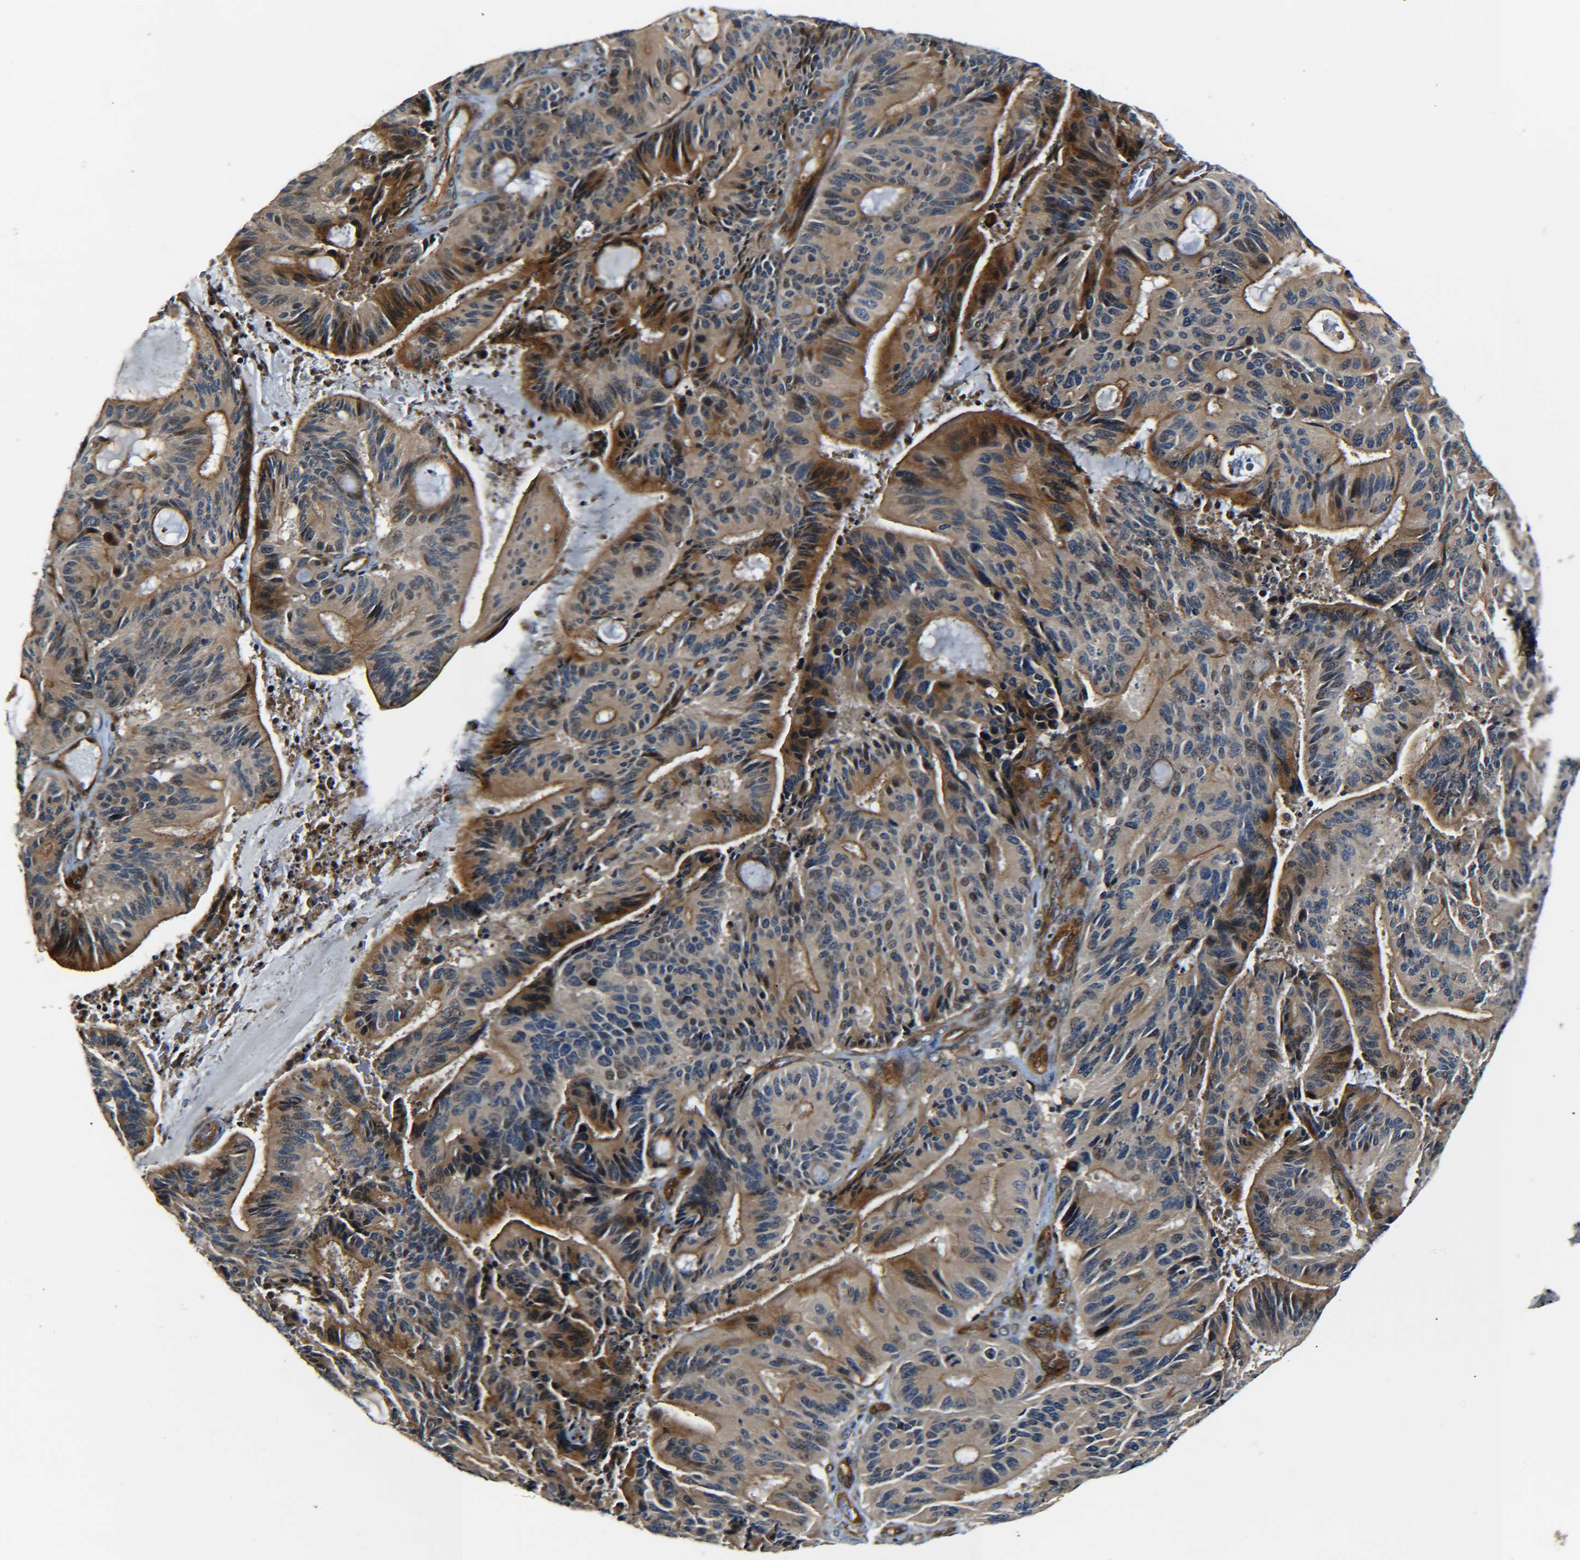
{"staining": {"intensity": "moderate", "quantity": ">75%", "location": "cytoplasmic/membranous"}, "tissue": "liver cancer", "cell_type": "Tumor cells", "image_type": "cancer", "snomed": [{"axis": "morphology", "description": "Cholangiocarcinoma"}, {"axis": "topography", "description": "Liver"}], "caption": "Immunohistochemistry staining of liver cholangiocarcinoma, which exhibits medium levels of moderate cytoplasmic/membranous staining in about >75% of tumor cells indicating moderate cytoplasmic/membranous protein staining. The staining was performed using DAB (3,3'-diaminobenzidine) (brown) for protein detection and nuclei were counterstained in hematoxylin (blue).", "gene": "MEIS1", "patient": {"sex": "female", "age": 73}}